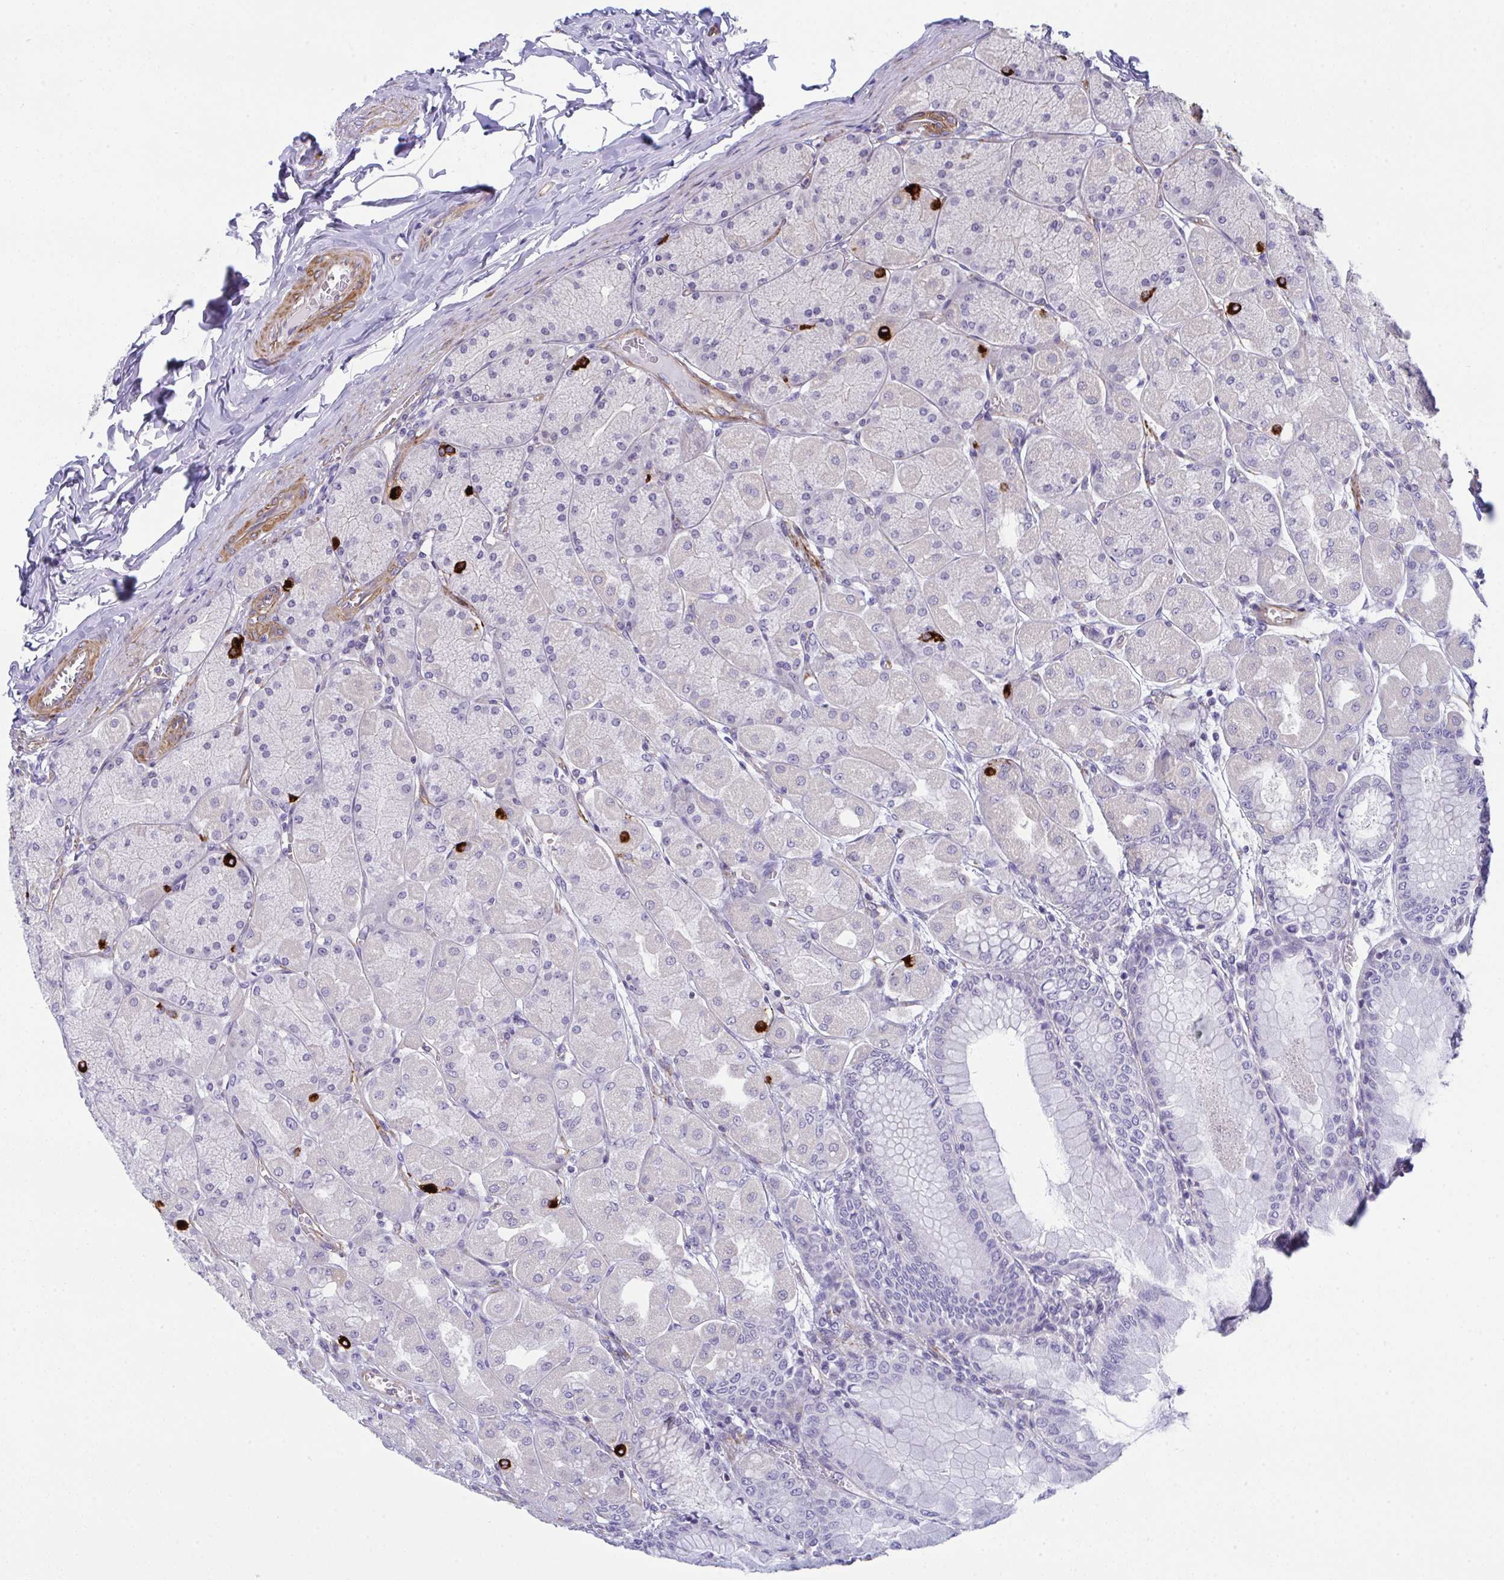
{"staining": {"intensity": "negative", "quantity": "none", "location": "none"}, "tissue": "stomach", "cell_type": "Glandular cells", "image_type": "normal", "snomed": [{"axis": "morphology", "description": "Normal tissue, NOS"}, {"axis": "topography", "description": "Stomach, upper"}], "caption": "Immunohistochemistry (IHC) of unremarkable human stomach demonstrates no positivity in glandular cells.", "gene": "MYL12A", "patient": {"sex": "female", "age": 56}}